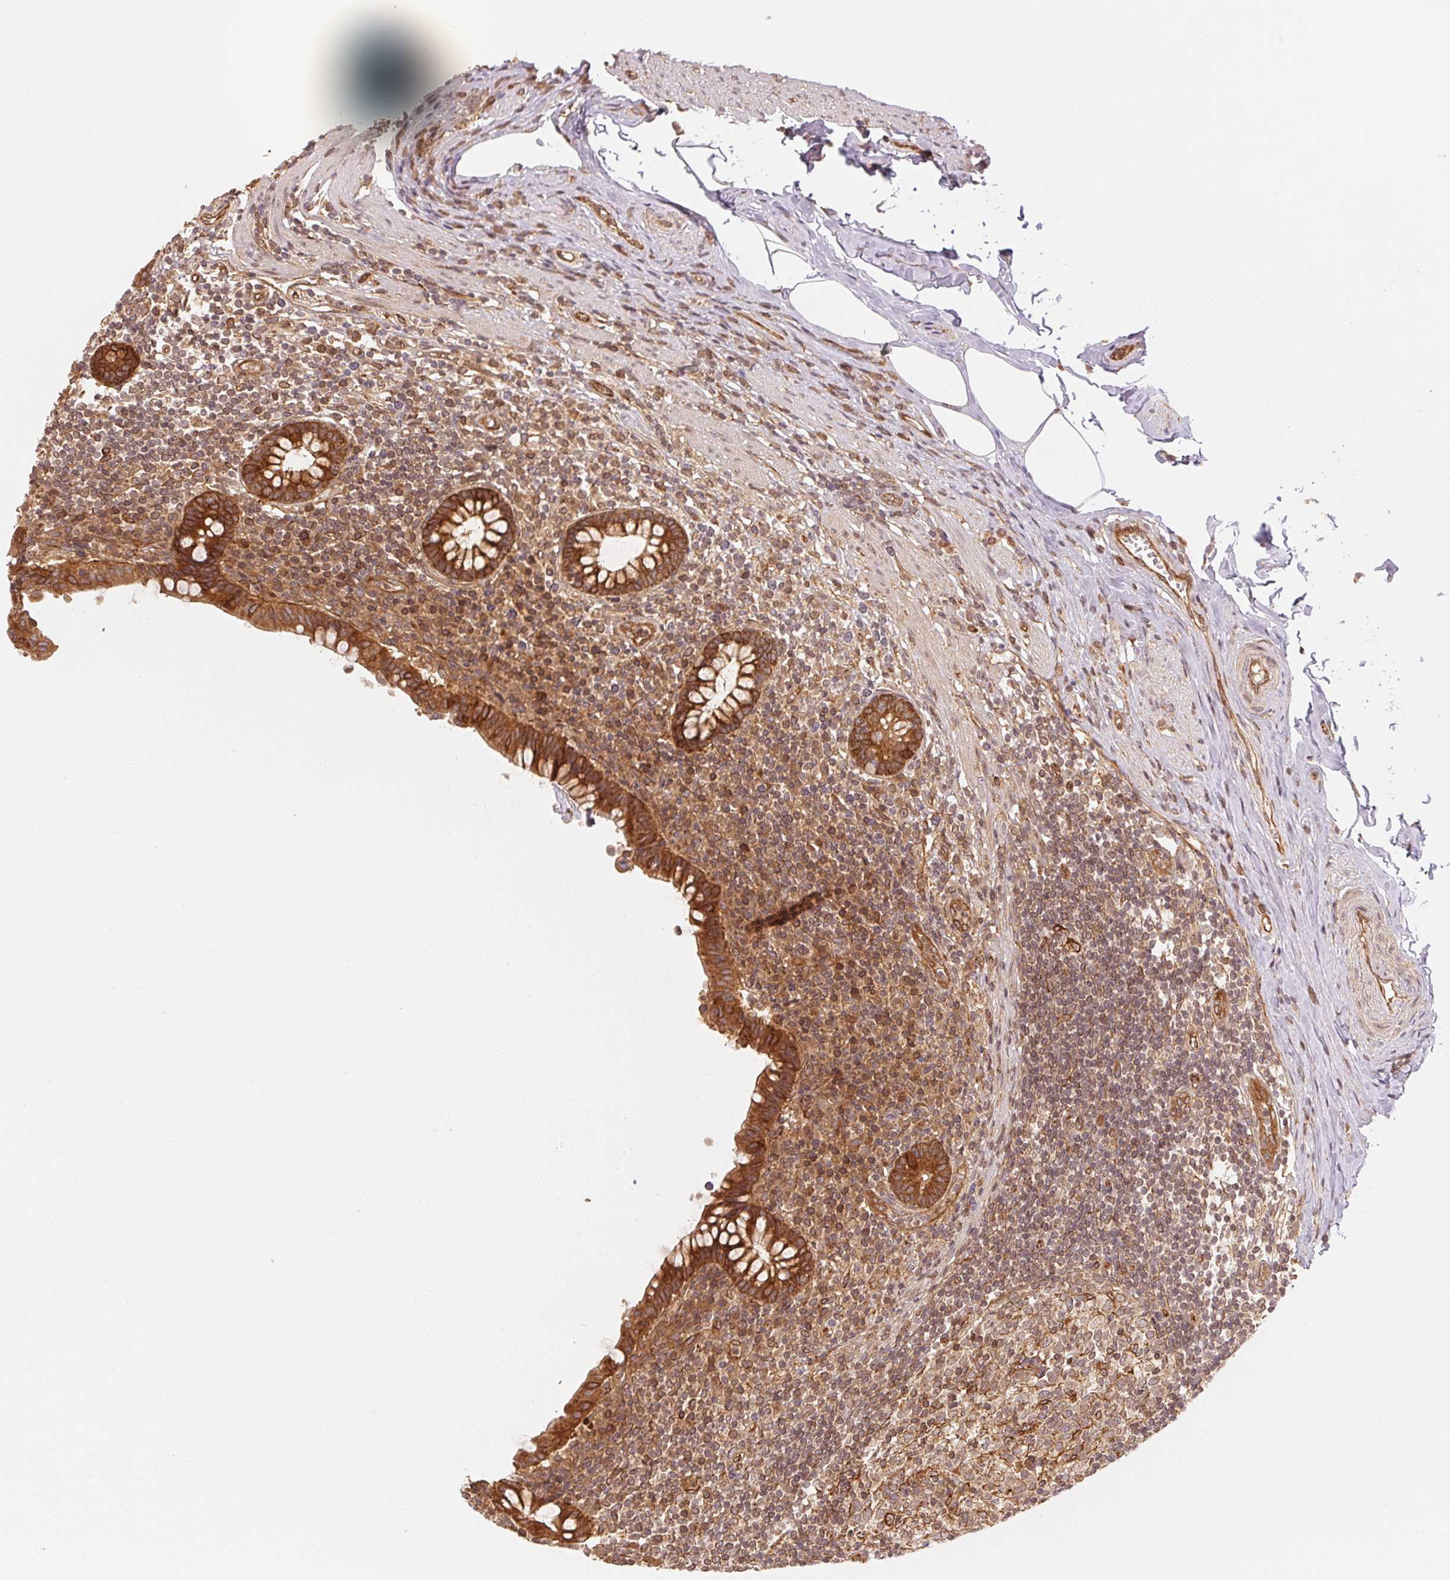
{"staining": {"intensity": "strong", "quantity": ">75%", "location": "cytoplasmic/membranous"}, "tissue": "appendix", "cell_type": "Glandular cells", "image_type": "normal", "snomed": [{"axis": "morphology", "description": "Normal tissue, NOS"}, {"axis": "topography", "description": "Appendix"}], "caption": "Brown immunohistochemical staining in normal human appendix reveals strong cytoplasmic/membranous expression in approximately >75% of glandular cells.", "gene": "STRN4", "patient": {"sex": "female", "age": 56}}